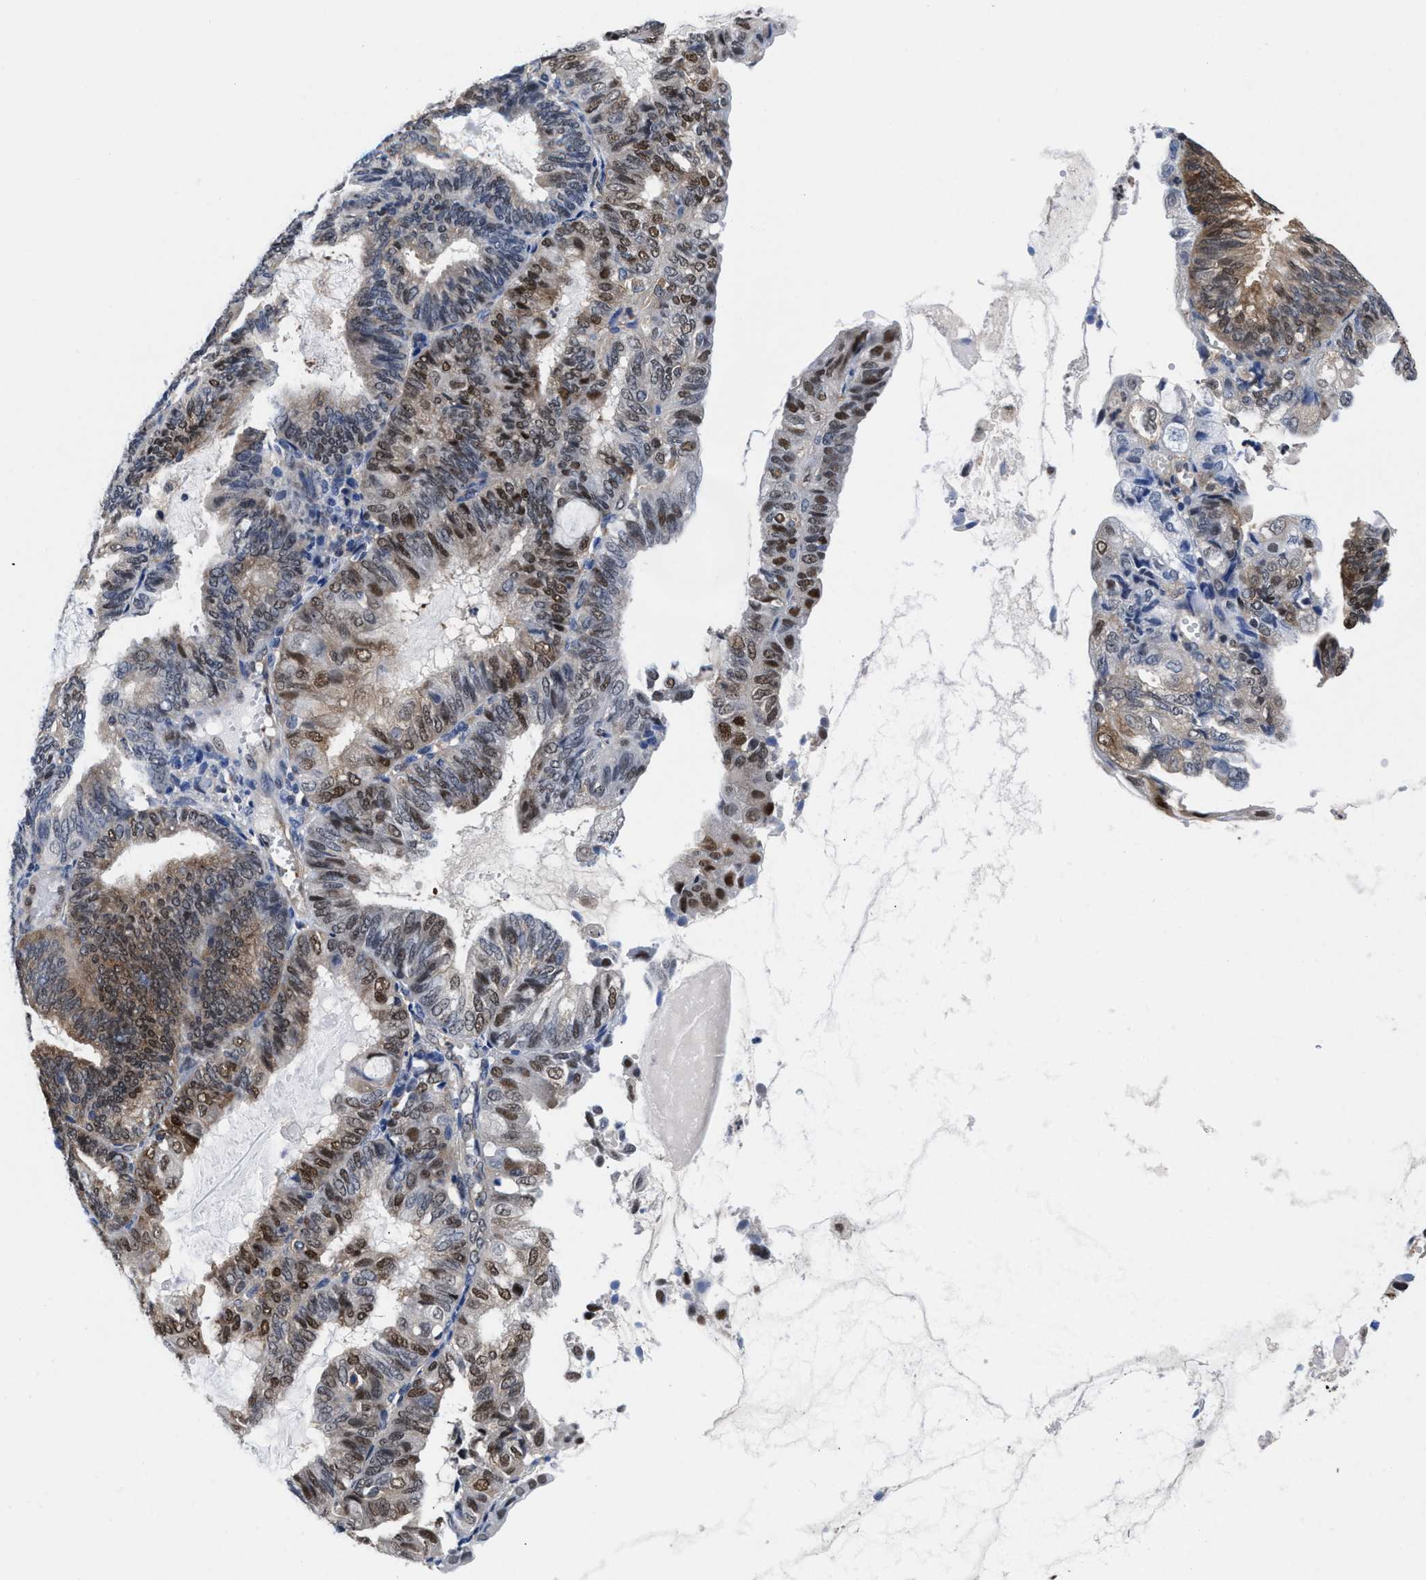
{"staining": {"intensity": "moderate", "quantity": ">75%", "location": "cytoplasmic/membranous,nuclear"}, "tissue": "endometrial cancer", "cell_type": "Tumor cells", "image_type": "cancer", "snomed": [{"axis": "morphology", "description": "Adenocarcinoma, NOS"}, {"axis": "topography", "description": "Endometrium"}], "caption": "This micrograph reveals adenocarcinoma (endometrial) stained with immunohistochemistry (IHC) to label a protein in brown. The cytoplasmic/membranous and nuclear of tumor cells show moderate positivity for the protein. Nuclei are counter-stained blue.", "gene": "ACLY", "patient": {"sex": "female", "age": 81}}